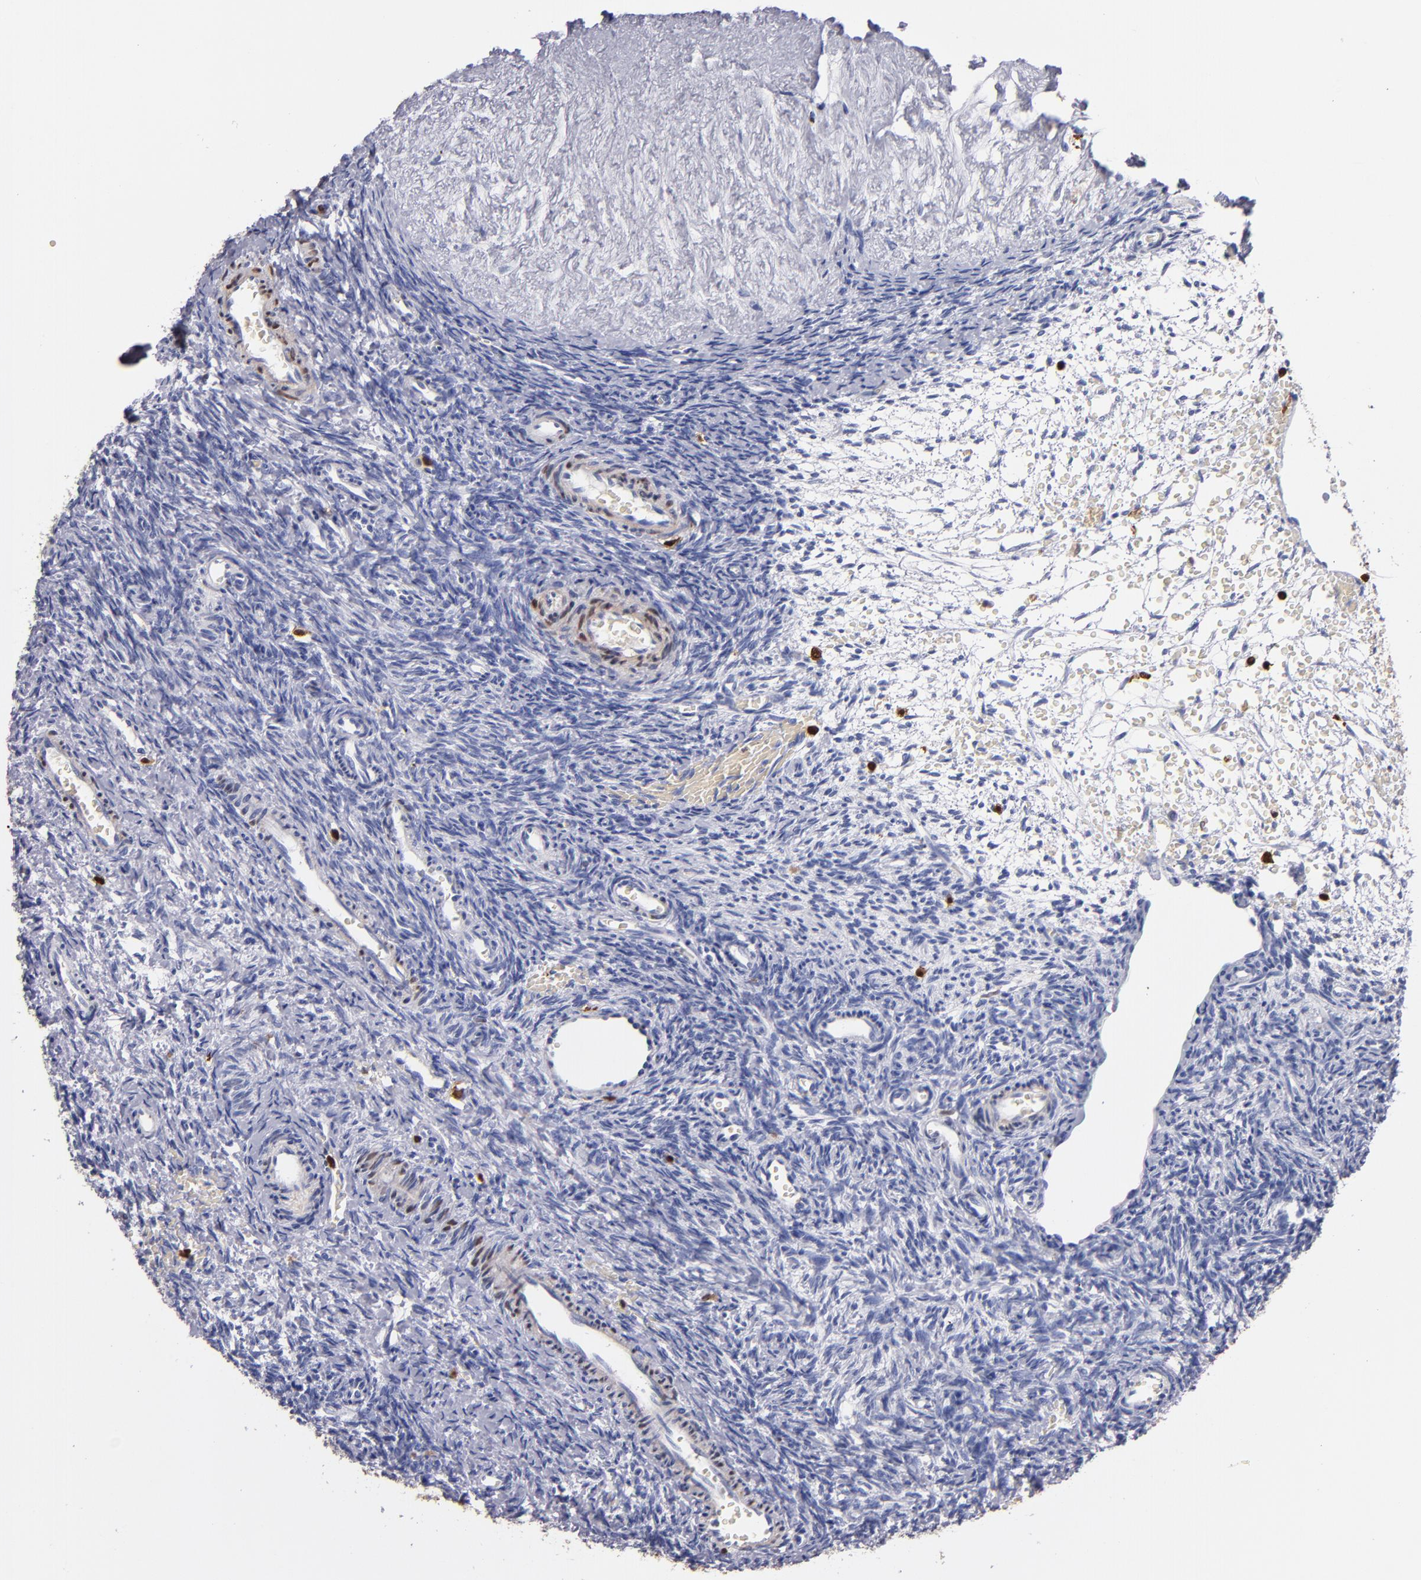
{"staining": {"intensity": "negative", "quantity": "none", "location": "none"}, "tissue": "ovary", "cell_type": "Follicle cells", "image_type": "normal", "snomed": [{"axis": "morphology", "description": "Normal tissue, NOS"}, {"axis": "topography", "description": "Ovary"}], "caption": "Protein analysis of unremarkable ovary shows no significant positivity in follicle cells. (Stains: DAB immunohistochemistry (IHC) with hematoxylin counter stain, Microscopy: brightfield microscopy at high magnification).", "gene": "S100A4", "patient": {"sex": "female", "age": 39}}